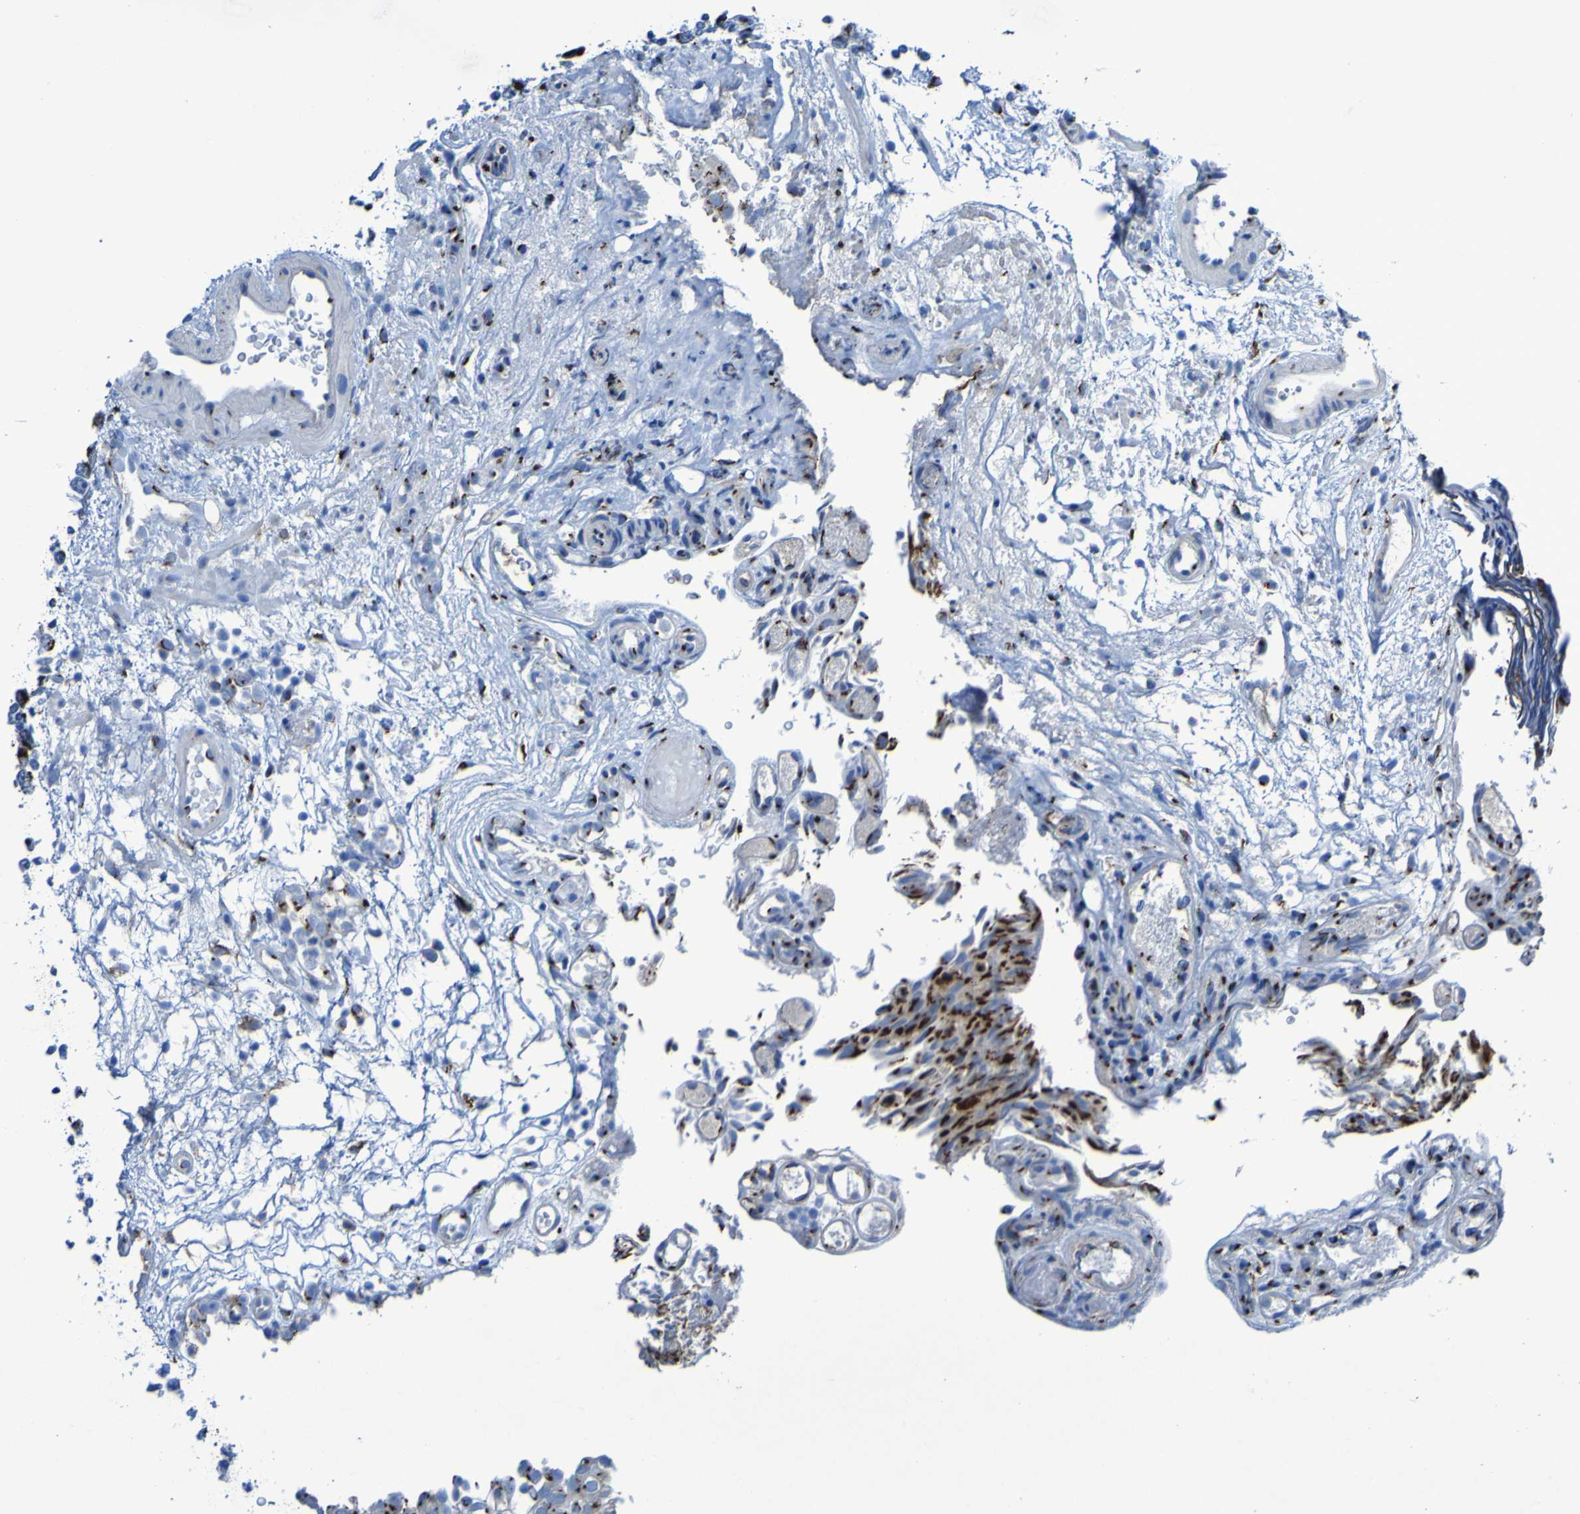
{"staining": {"intensity": "strong", "quantity": ">75%", "location": "cytoplasmic/membranous"}, "tissue": "urothelial cancer", "cell_type": "Tumor cells", "image_type": "cancer", "snomed": [{"axis": "morphology", "description": "Urothelial carcinoma, Low grade"}, {"axis": "topography", "description": "Urinary bladder"}], "caption": "Urothelial cancer was stained to show a protein in brown. There is high levels of strong cytoplasmic/membranous positivity in about >75% of tumor cells.", "gene": "GOLM1", "patient": {"sex": "male", "age": 78}}